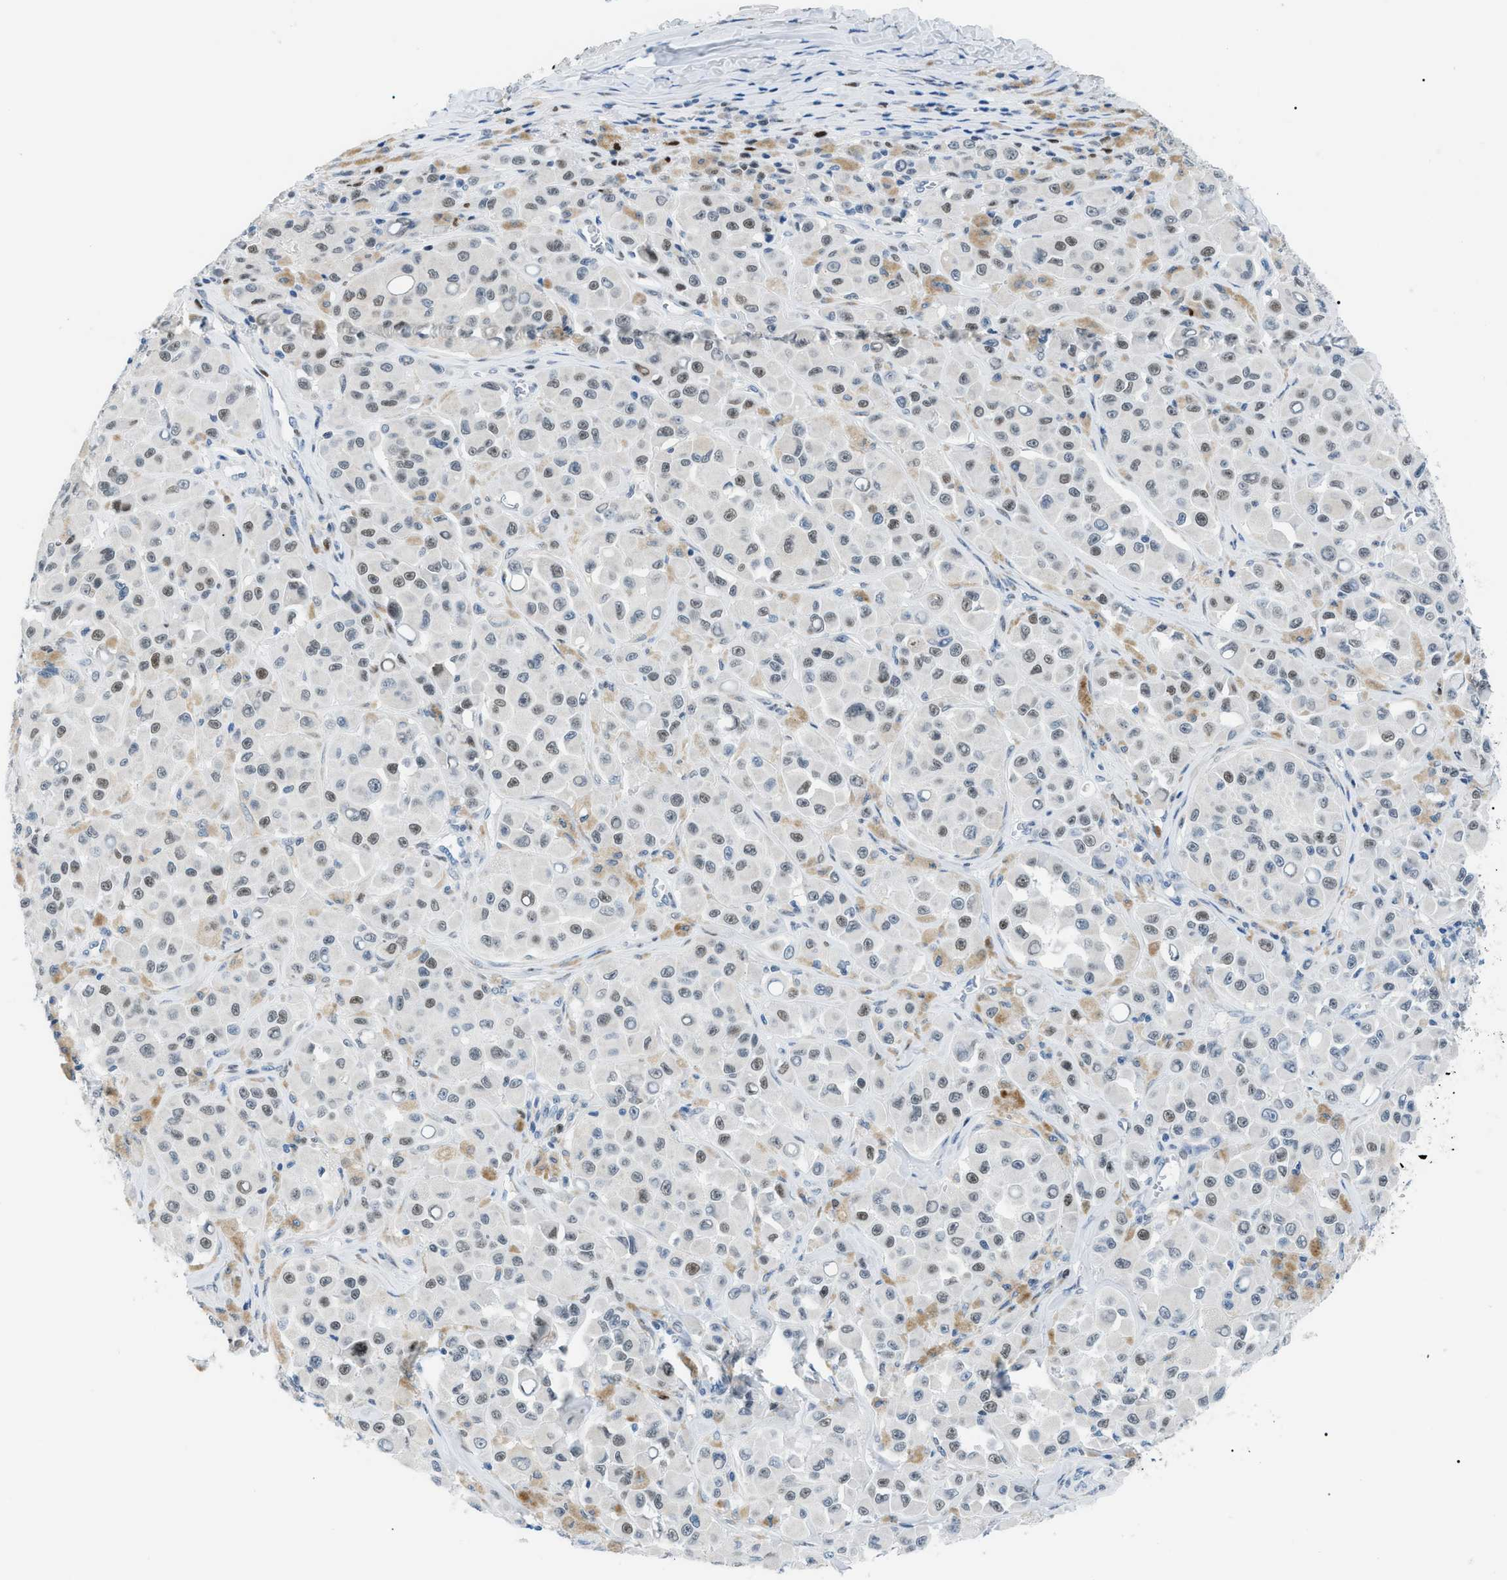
{"staining": {"intensity": "moderate", "quantity": ">75%", "location": "nuclear"}, "tissue": "melanoma", "cell_type": "Tumor cells", "image_type": "cancer", "snomed": [{"axis": "morphology", "description": "Malignant melanoma, NOS"}, {"axis": "topography", "description": "Skin"}], "caption": "There is medium levels of moderate nuclear expression in tumor cells of malignant melanoma, as demonstrated by immunohistochemical staining (brown color).", "gene": "SMARCC1", "patient": {"sex": "male", "age": 84}}